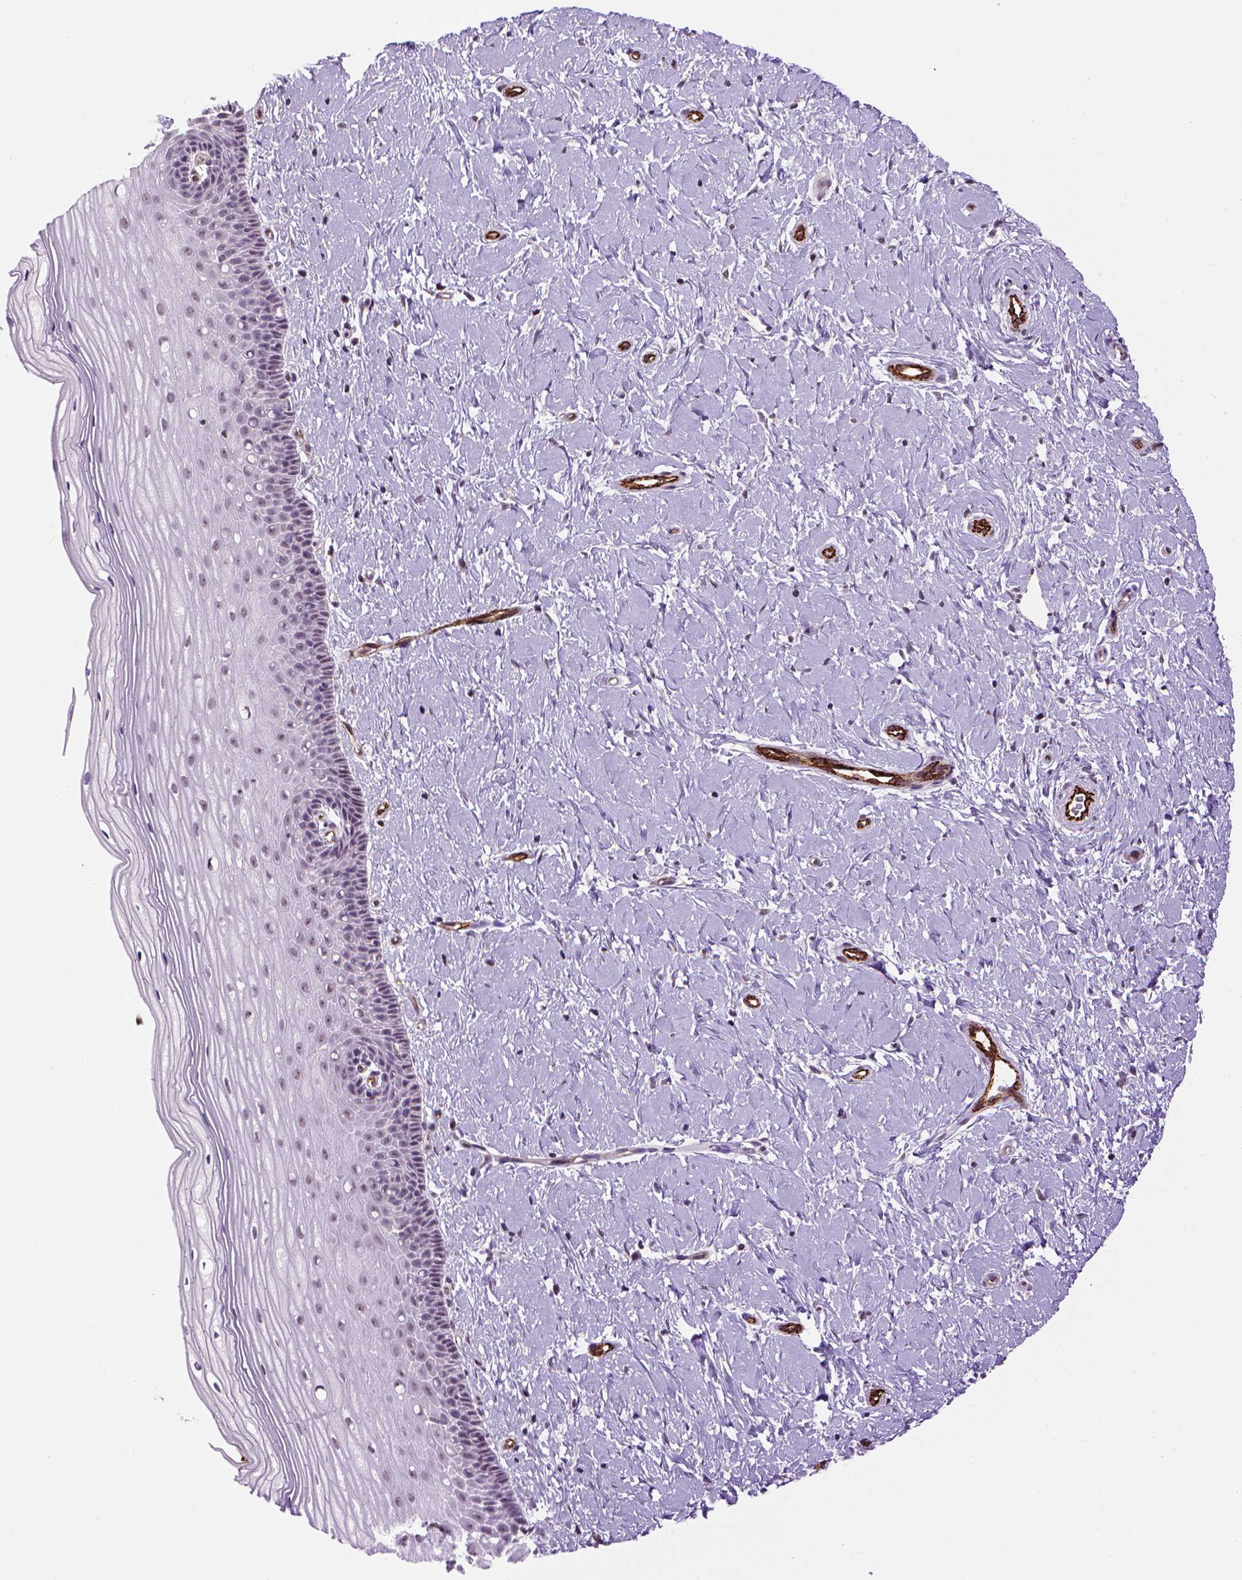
{"staining": {"intensity": "negative", "quantity": "none", "location": "none"}, "tissue": "cervix", "cell_type": "Glandular cells", "image_type": "normal", "snomed": [{"axis": "morphology", "description": "Normal tissue, NOS"}, {"axis": "topography", "description": "Cervix"}], "caption": "Cervix stained for a protein using immunohistochemistry (IHC) exhibits no staining glandular cells.", "gene": "VWF", "patient": {"sex": "female", "age": 37}}